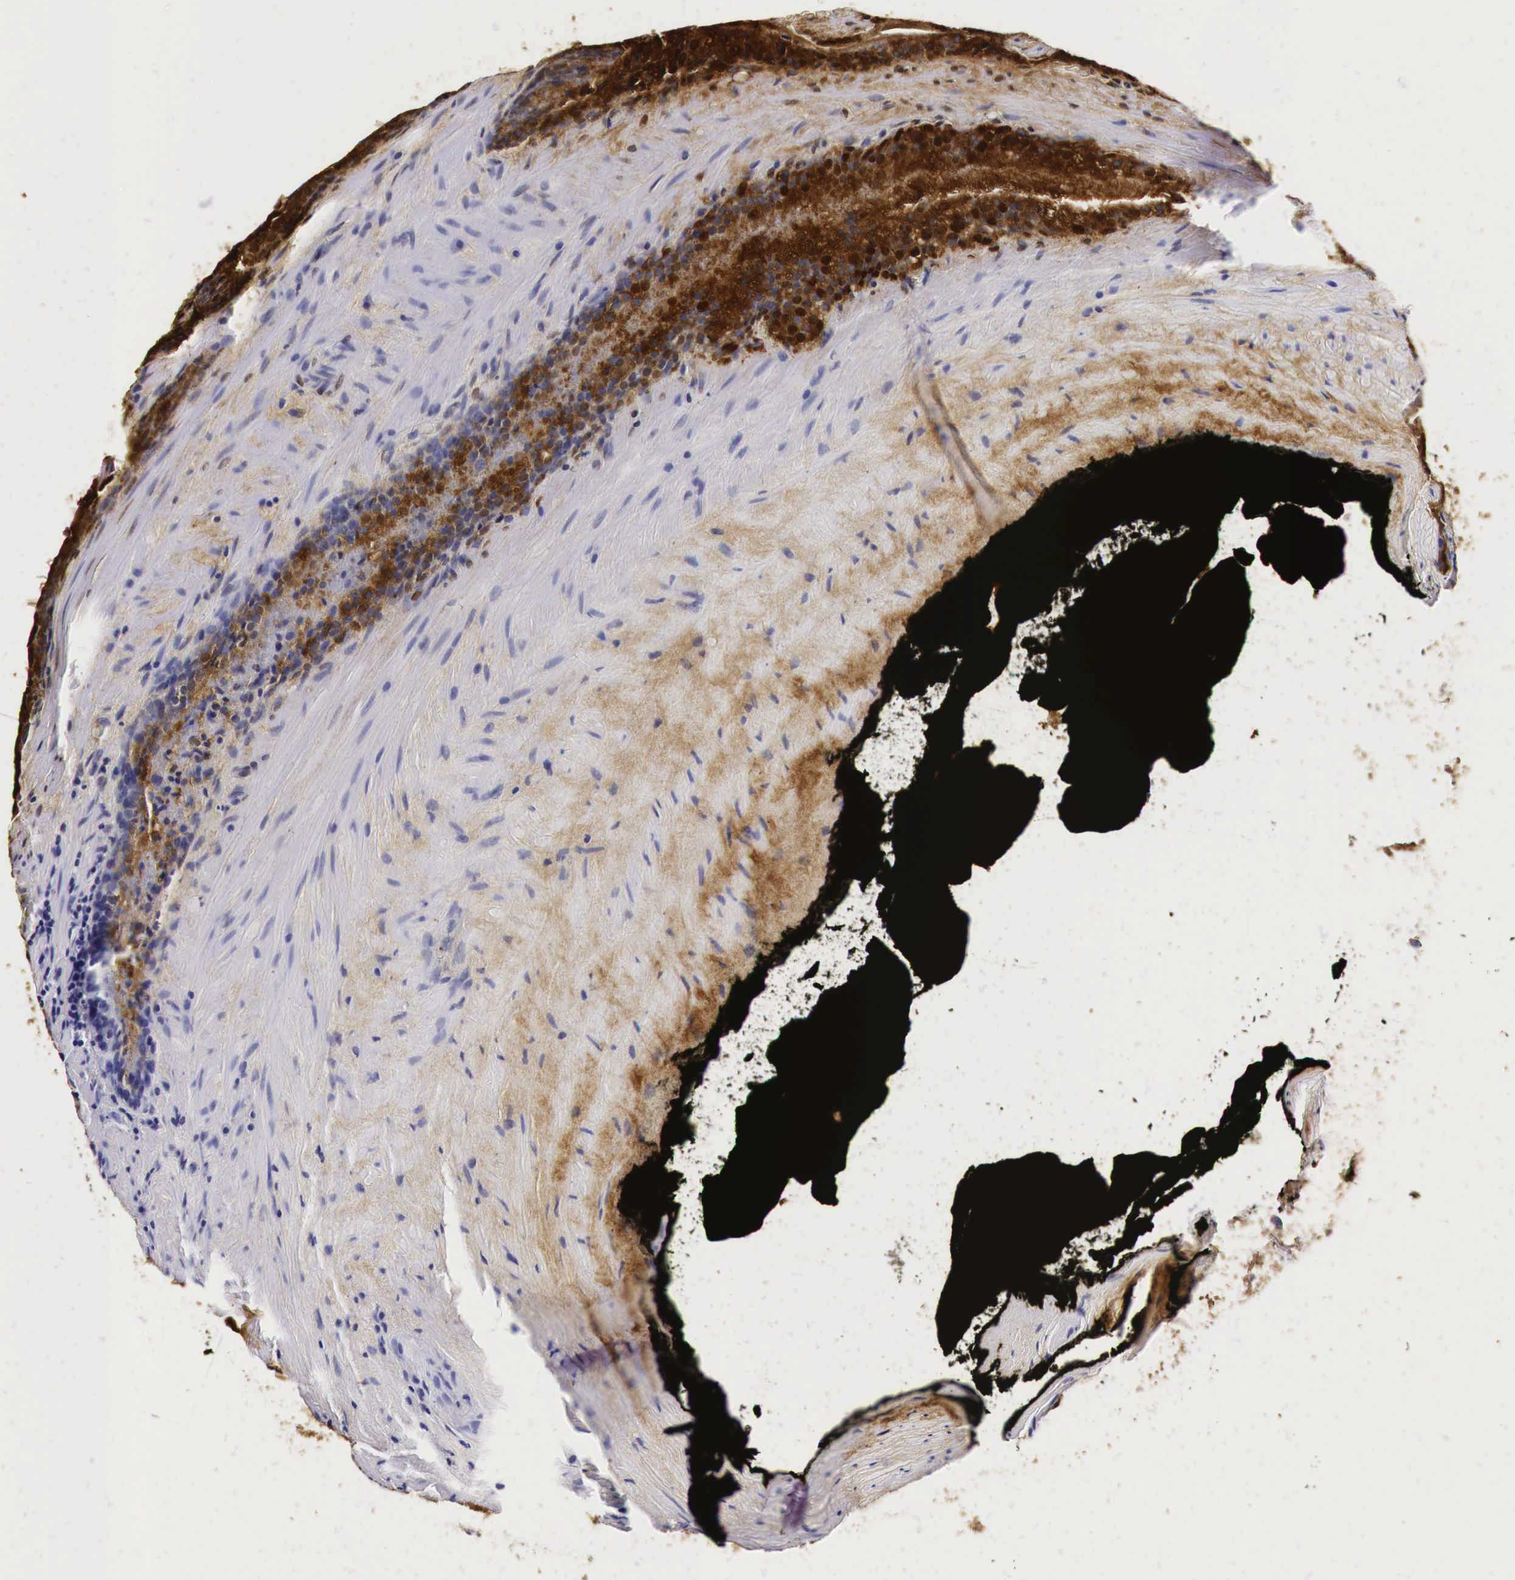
{"staining": {"intensity": "strong", "quantity": ">75%", "location": "cytoplasmic/membranous"}, "tissue": "prostate cancer", "cell_type": "Tumor cells", "image_type": "cancer", "snomed": [{"axis": "morphology", "description": "Adenocarcinoma, Medium grade"}, {"axis": "topography", "description": "Prostate"}], "caption": "High-power microscopy captured an IHC photomicrograph of prostate cancer (adenocarcinoma (medium-grade)), revealing strong cytoplasmic/membranous positivity in approximately >75% of tumor cells.", "gene": "ACP3", "patient": {"sex": "male", "age": 60}}